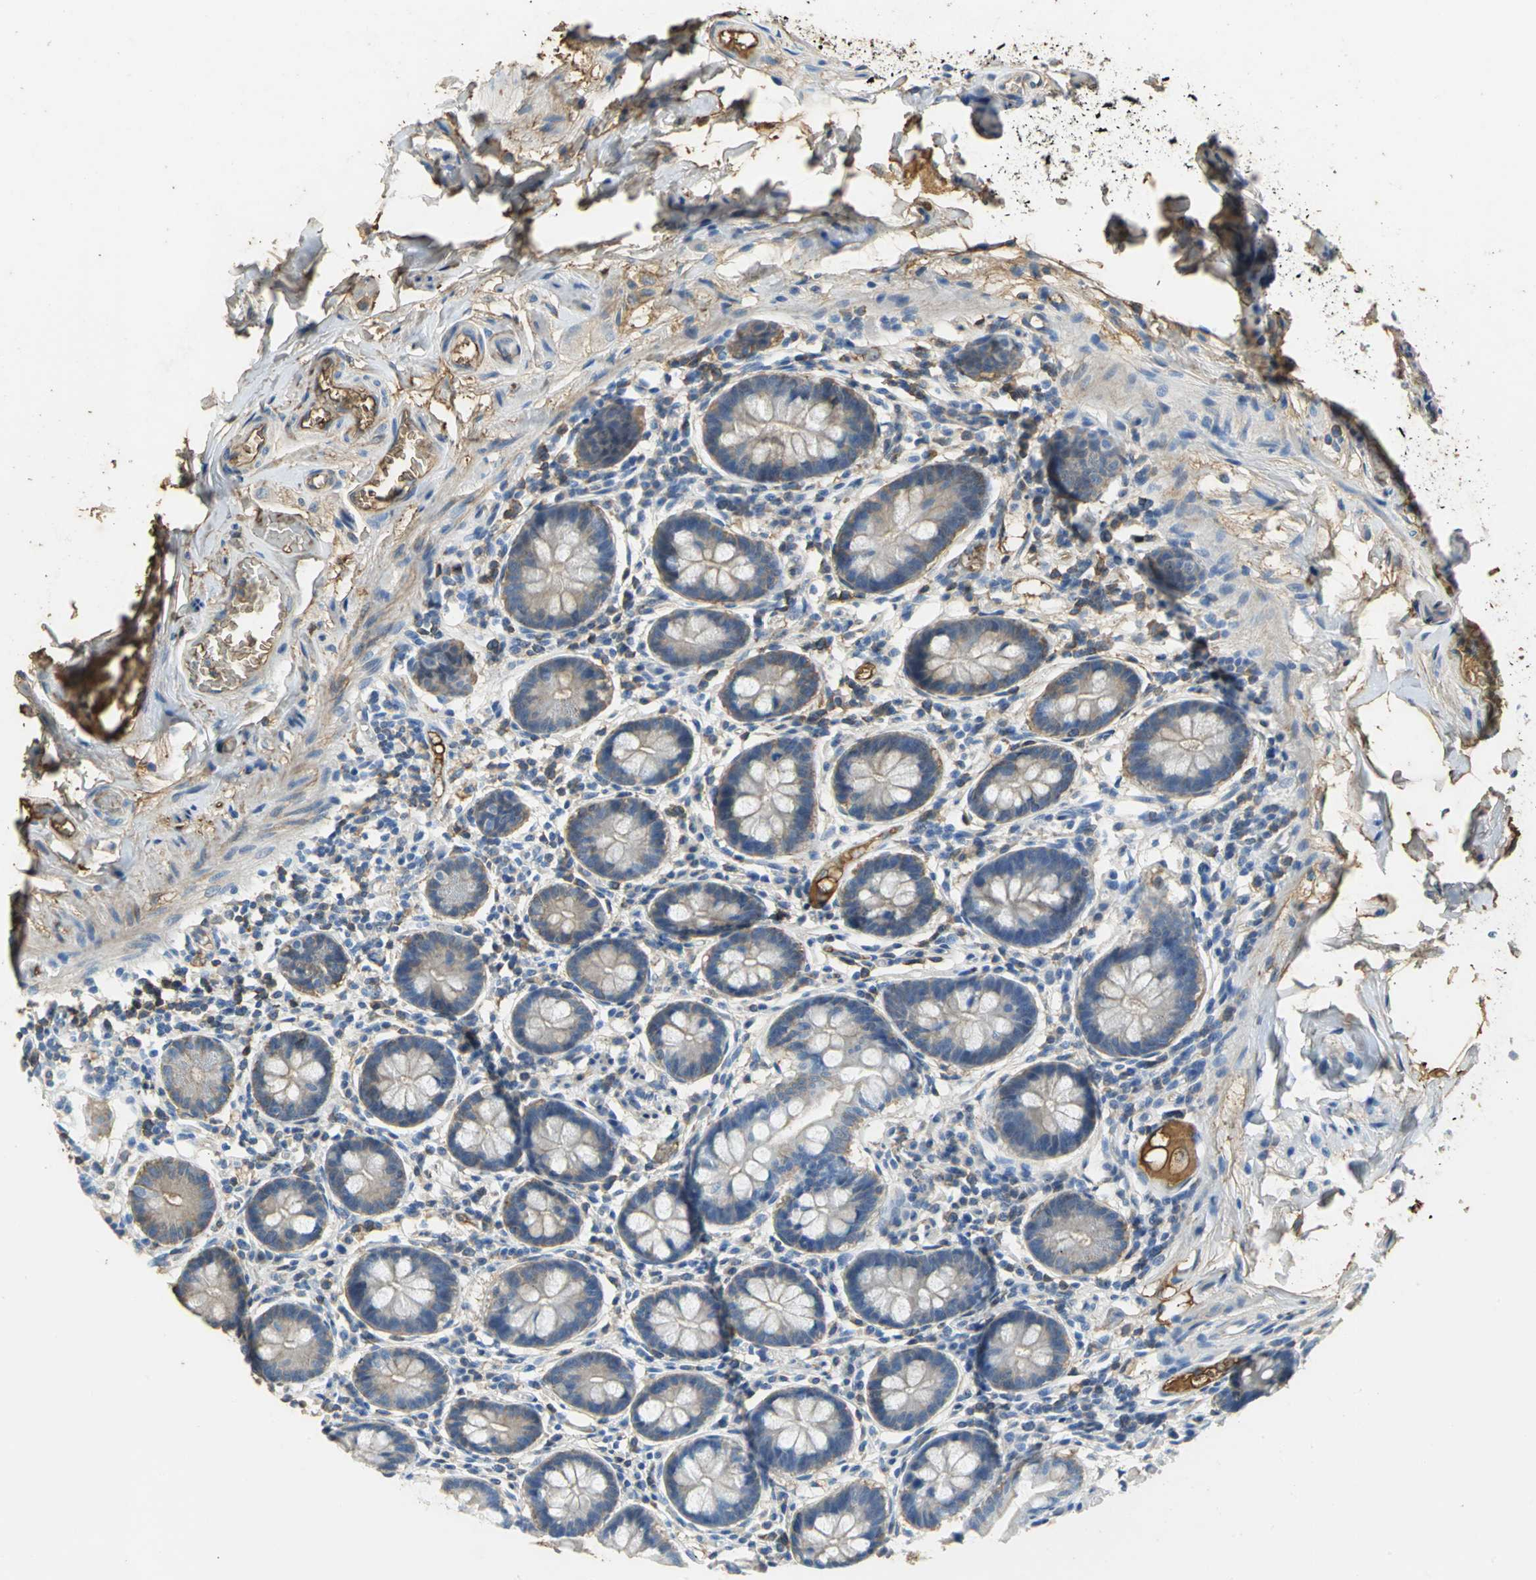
{"staining": {"intensity": "moderate", "quantity": "25%-75%", "location": "cytoplasmic/membranous"}, "tissue": "small intestine", "cell_type": "Glandular cells", "image_type": "normal", "snomed": [{"axis": "morphology", "description": "Normal tissue, NOS"}, {"axis": "topography", "description": "Small intestine"}], "caption": "Protein staining by immunohistochemistry (IHC) displays moderate cytoplasmic/membranous positivity in approximately 25%-75% of glandular cells in normal small intestine.", "gene": "GYG2", "patient": {"sex": "male", "age": 41}}